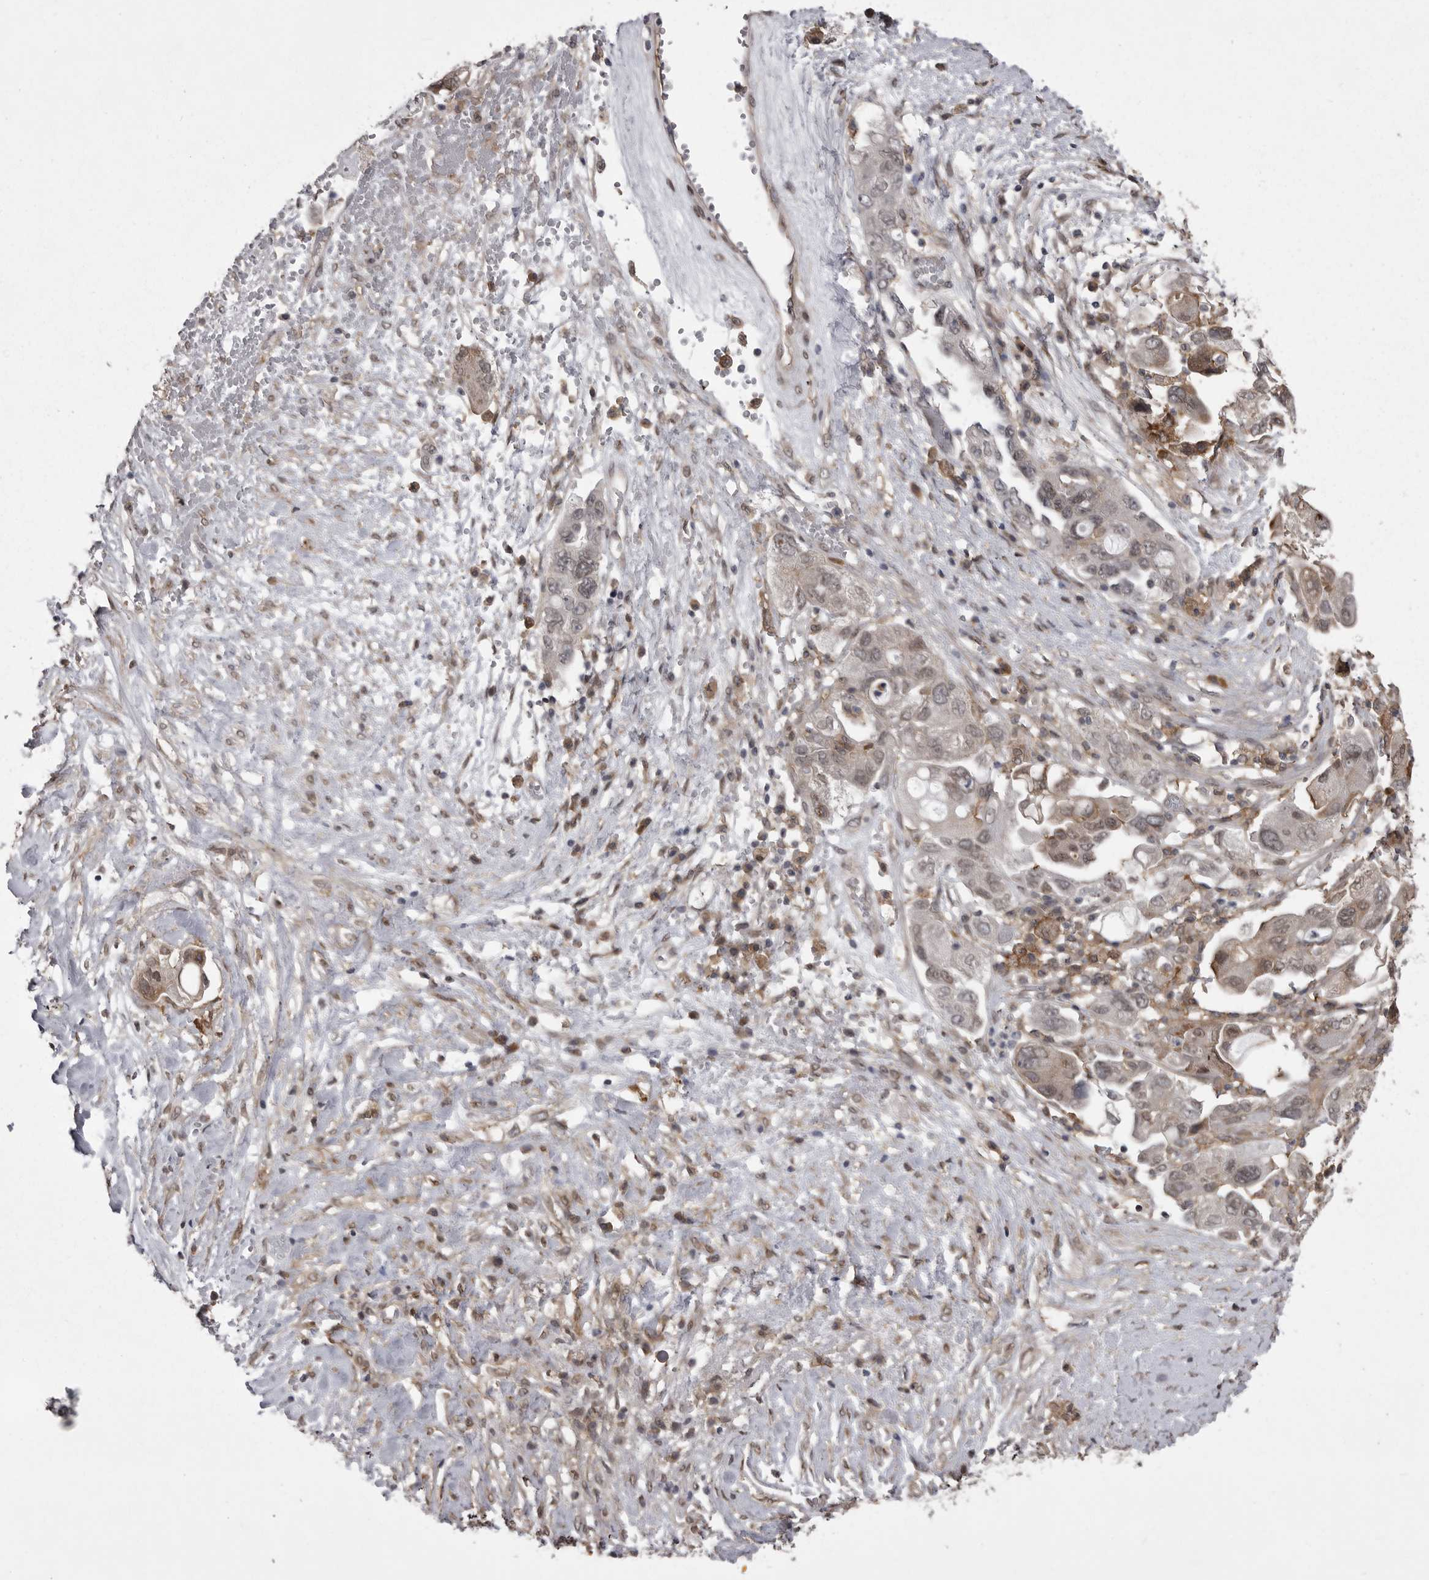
{"staining": {"intensity": "moderate", "quantity": "25%-75%", "location": "cytoplasmic/membranous,nuclear"}, "tissue": "ovarian cancer", "cell_type": "Tumor cells", "image_type": "cancer", "snomed": [{"axis": "morphology", "description": "Carcinoma, NOS"}, {"axis": "morphology", "description": "Cystadenocarcinoma, serous, NOS"}, {"axis": "topography", "description": "Ovary"}], "caption": "Protein staining of carcinoma (ovarian) tissue exhibits moderate cytoplasmic/membranous and nuclear expression in approximately 25%-75% of tumor cells. (DAB = brown stain, brightfield microscopy at high magnification).", "gene": "ABL1", "patient": {"sex": "female", "age": 69}}